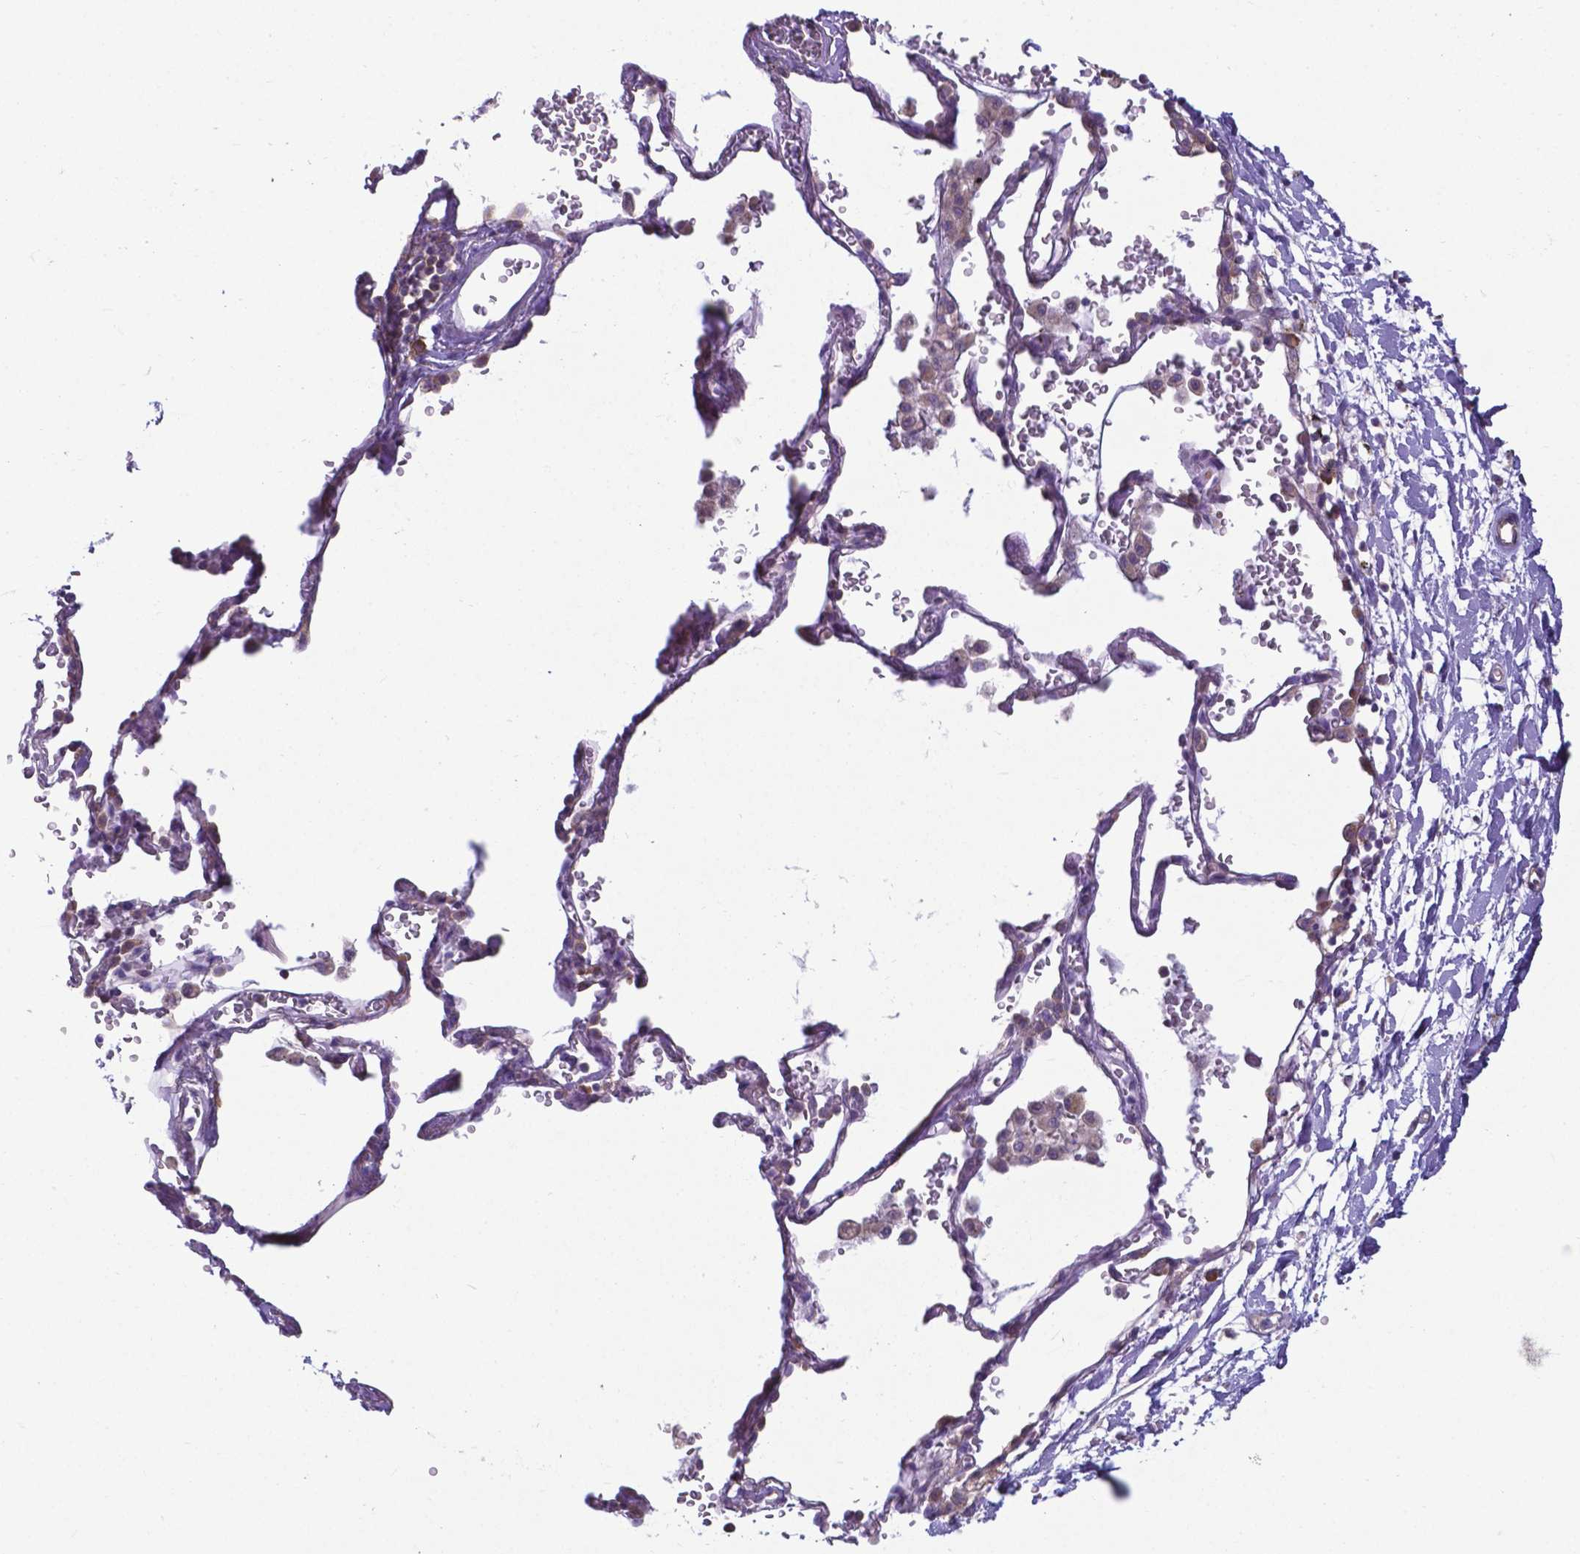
{"staining": {"intensity": "negative", "quantity": "none", "location": "none"}, "tissue": "adipose tissue", "cell_type": "Adipocytes", "image_type": "normal", "snomed": [{"axis": "morphology", "description": "Normal tissue, NOS"}, {"axis": "topography", "description": "Cartilage tissue"}, {"axis": "topography", "description": "Bronchus"}], "caption": "Photomicrograph shows no significant protein expression in adipocytes of normal adipose tissue. Brightfield microscopy of IHC stained with DAB (3,3'-diaminobenzidine) (brown) and hematoxylin (blue), captured at high magnification.", "gene": "RPL6", "patient": {"sex": "male", "age": 58}}